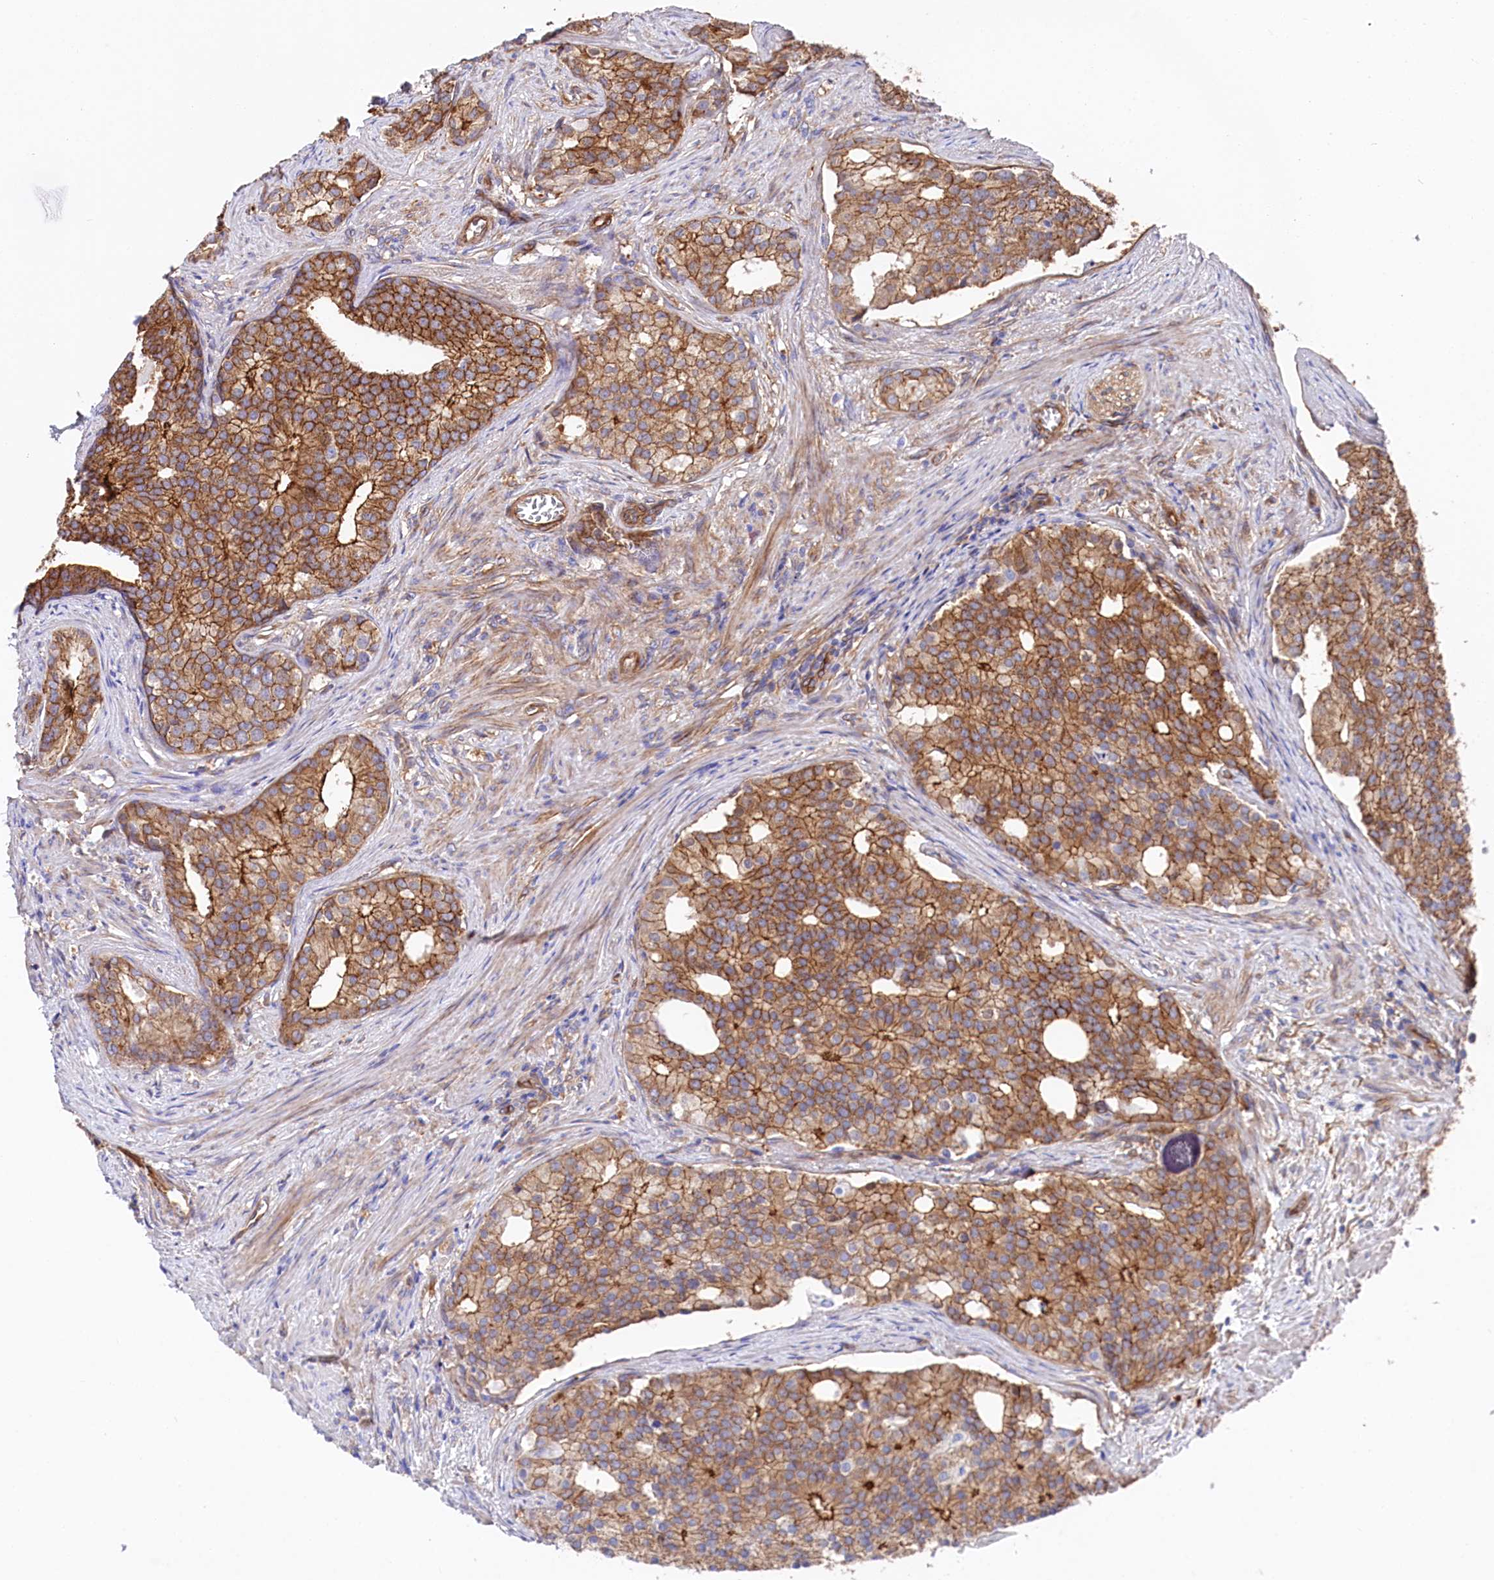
{"staining": {"intensity": "moderate", "quantity": ">75%", "location": "cytoplasmic/membranous"}, "tissue": "prostate cancer", "cell_type": "Tumor cells", "image_type": "cancer", "snomed": [{"axis": "morphology", "description": "Adenocarcinoma, Low grade"}, {"axis": "topography", "description": "Prostate"}], "caption": "A photomicrograph of adenocarcinoma (low-grade) (prostate) stained for a protein displays moderate cytoplasmic/membranous brown staining in tumor cells.", "gene": "TNKS1BP1", "patient": {"sex": "male", "age": 71}}